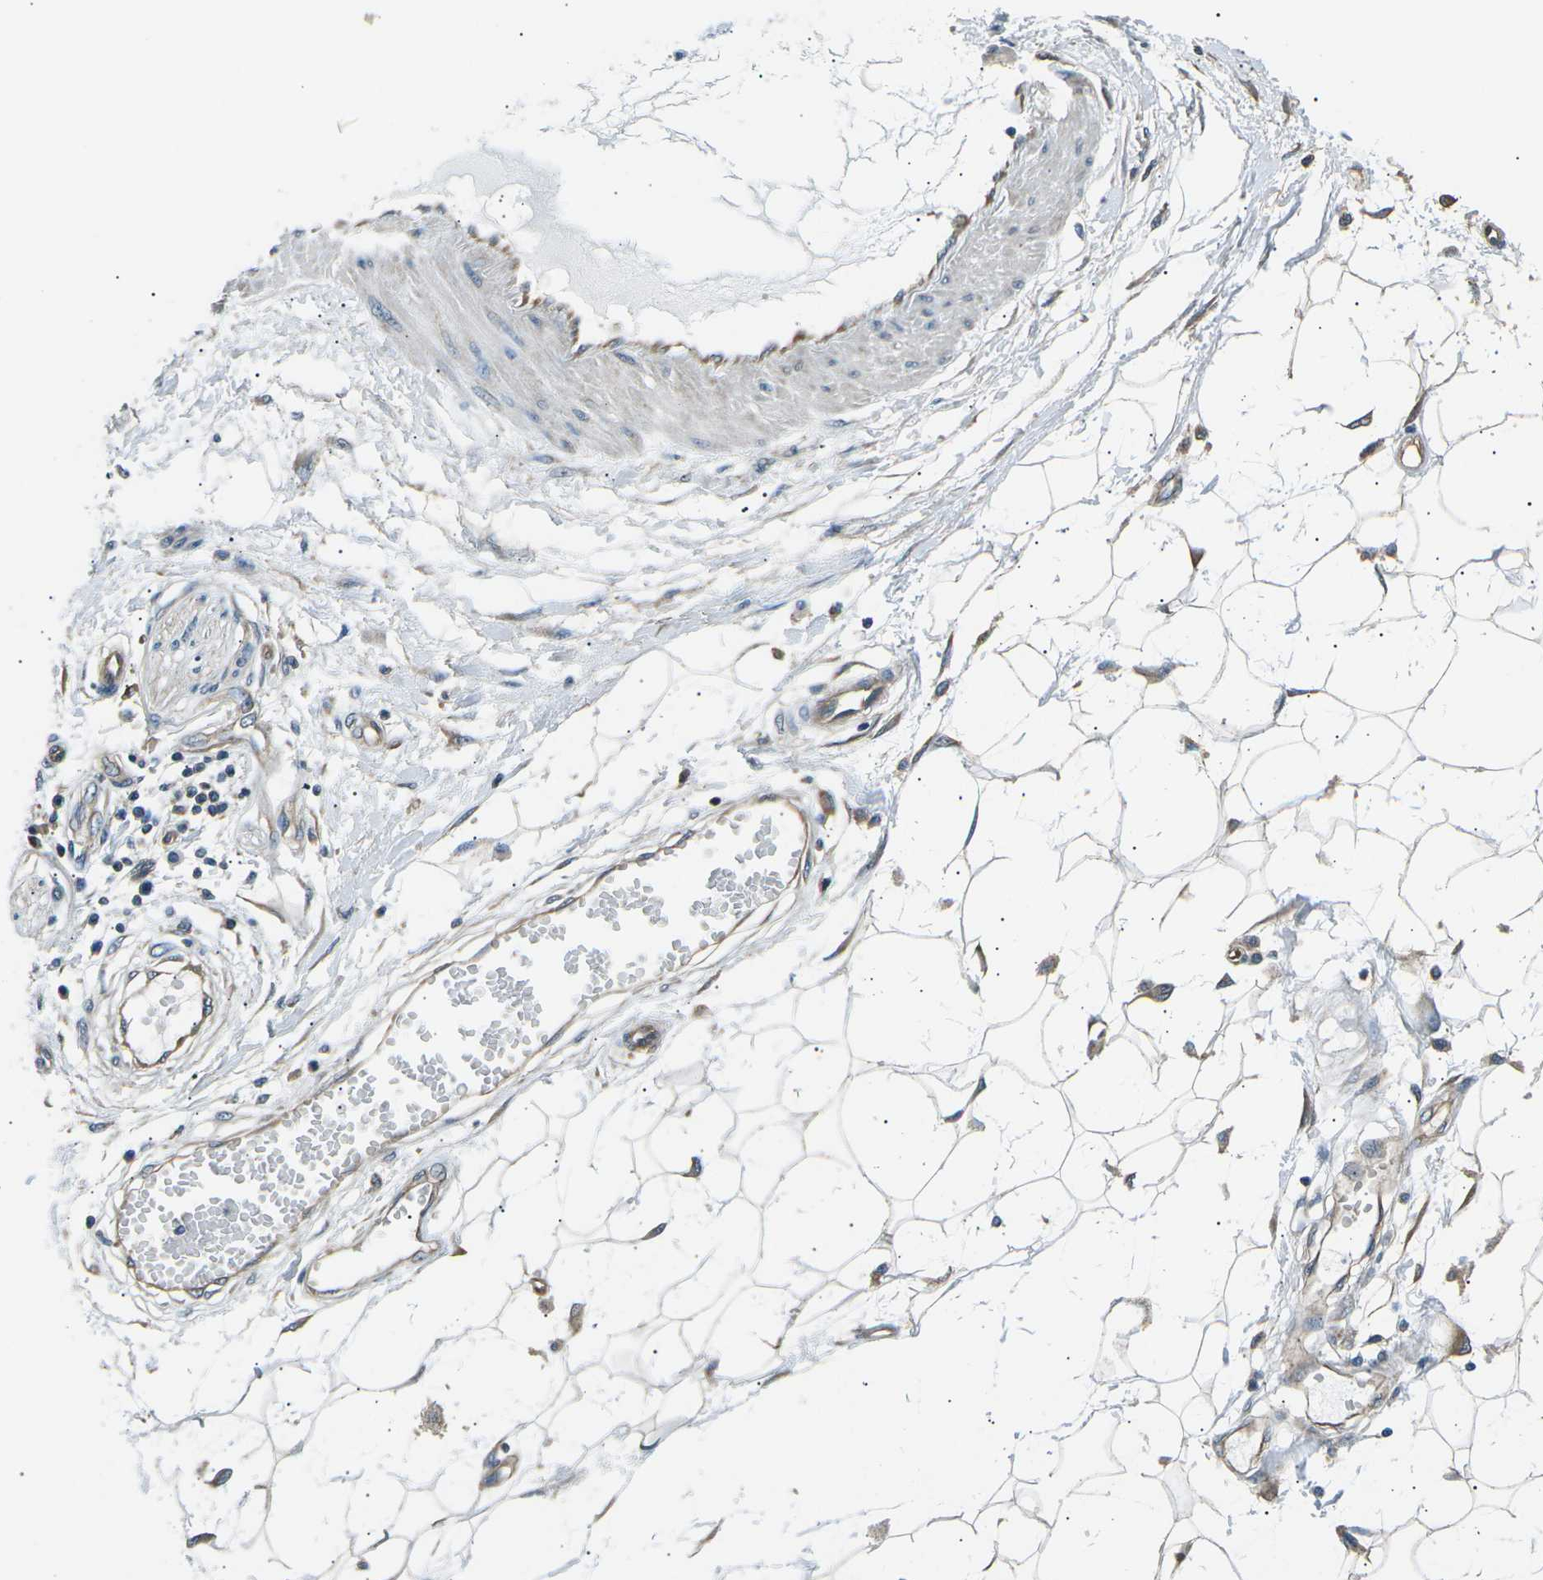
{"staining": {"intensity": "weak", "quantity": ">75%", "location": "cytoplasmic/membranous"}, "tissue": "adipose tissue", "cell_type": "Adipocytes", "image_type": "normal", "snomed": [{"axis": "morphology", "description": "Normal tissue, NOS"}, {"axis": "morphology", "description": "Squamous cell carcinoma, NOS"}, {"axis": "topography", "description": "Skin"}, {"axis": "topography", "description": "Peripheral nerve tissue"}], "caption": "Adipose tissue stained with DAB immunohistochemistry (IHC) shows low levels of weak cytoplasmic/membranous expression in about >75% of adipocytes.", "gene": "SLK", "patient": {"sex": "male", "age": 83}}